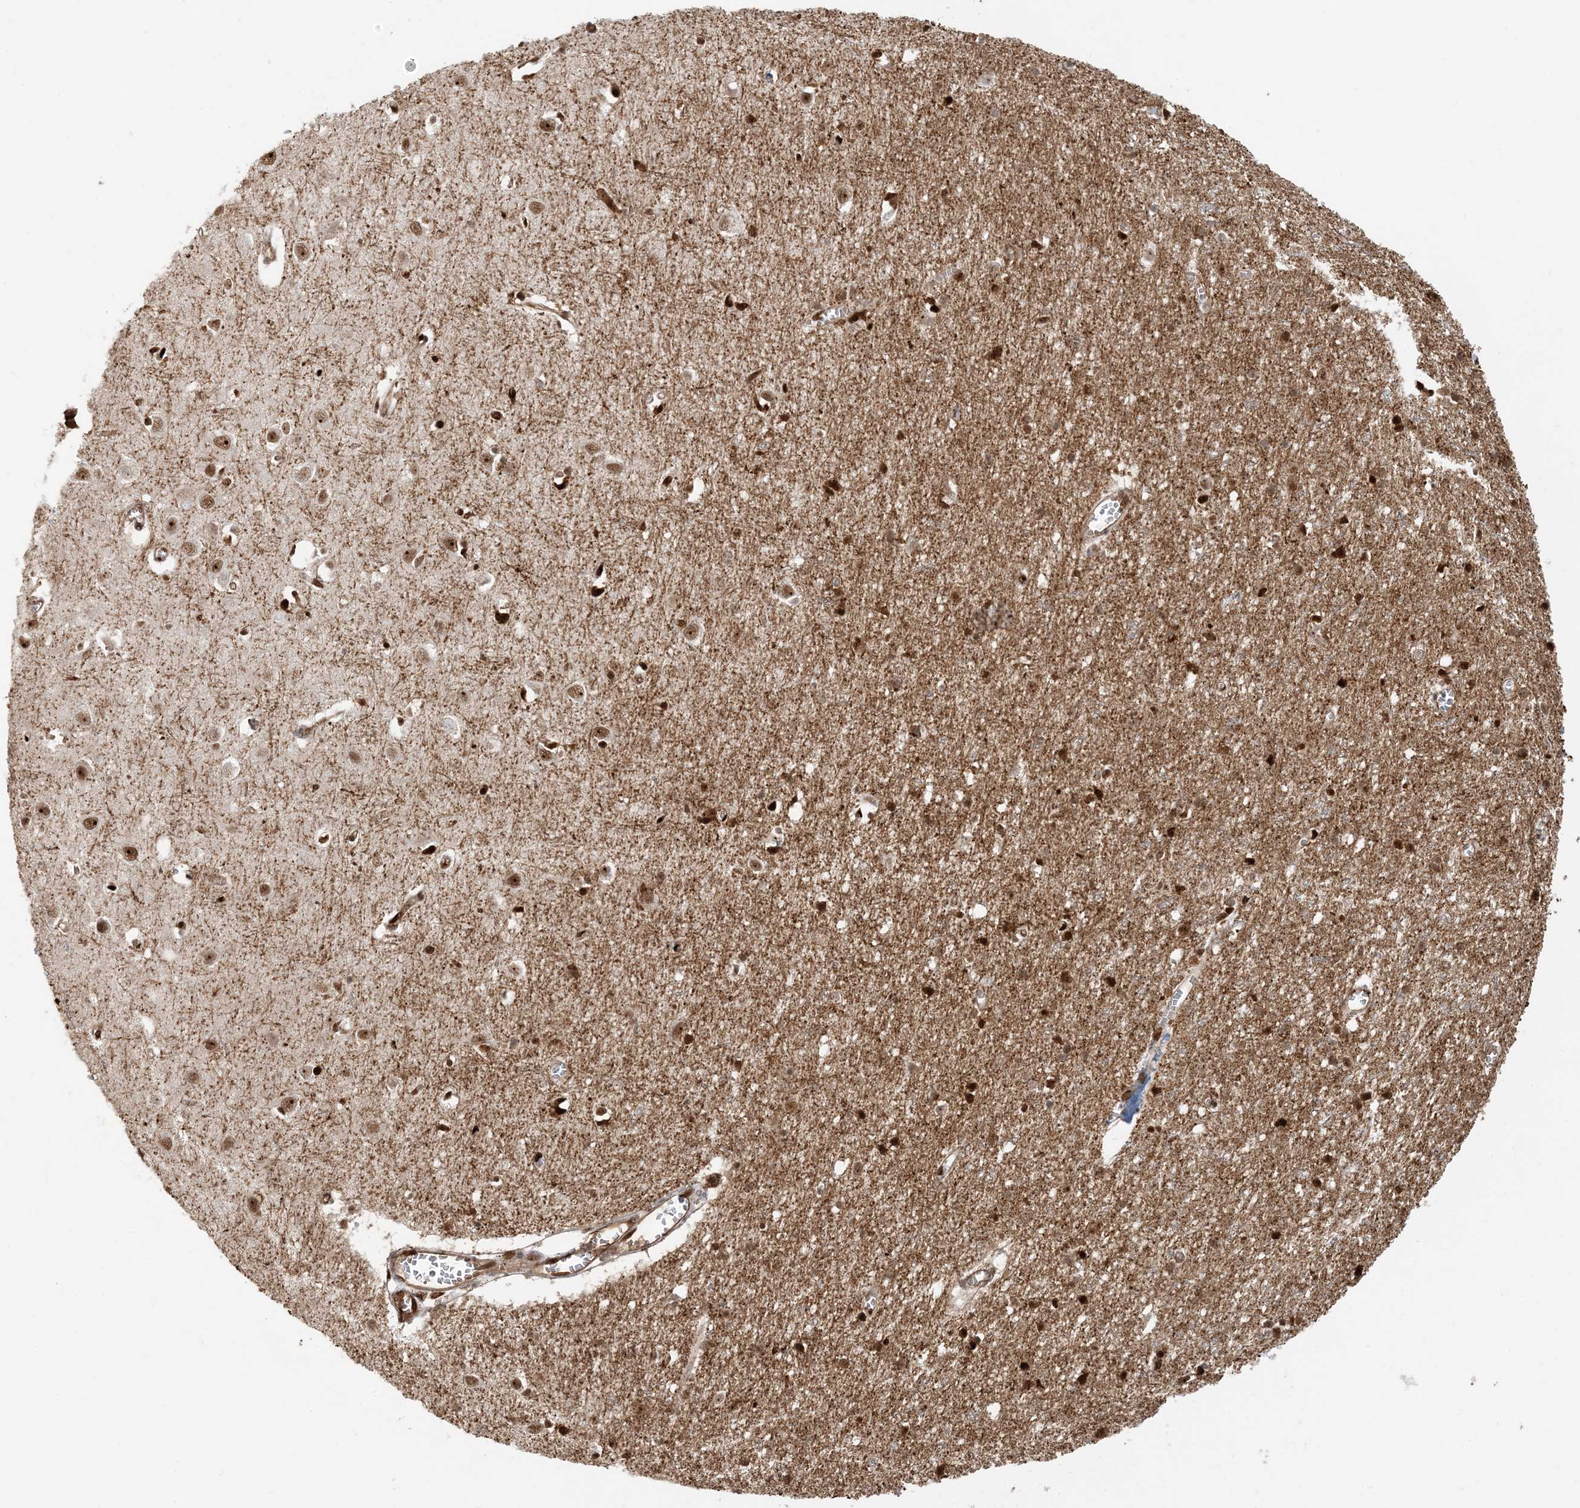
{"staining": {"intensity": "strong", "quantity": ">75%", "location": "cytoplasmic/membranous,nuclear"}, "tissue": "cerebral cortex", "cell_type": "Endothelial cells", "image_type": "normal", "snomed": [{"axis": "morphology", "description": "Normal tissue, NOS"}, {"axis": "topography", "description": "Cerebral cortex"}], "caption": "The micrograph reveals immunohistochemical staining of benign cerebral cortex. There is strong cytoplasmic/membranous,nuclear expression is seen in approximately >75% of endothelial cells.", "gene": "CKS1B", "patient": {"sex": "female", "age": 64}}